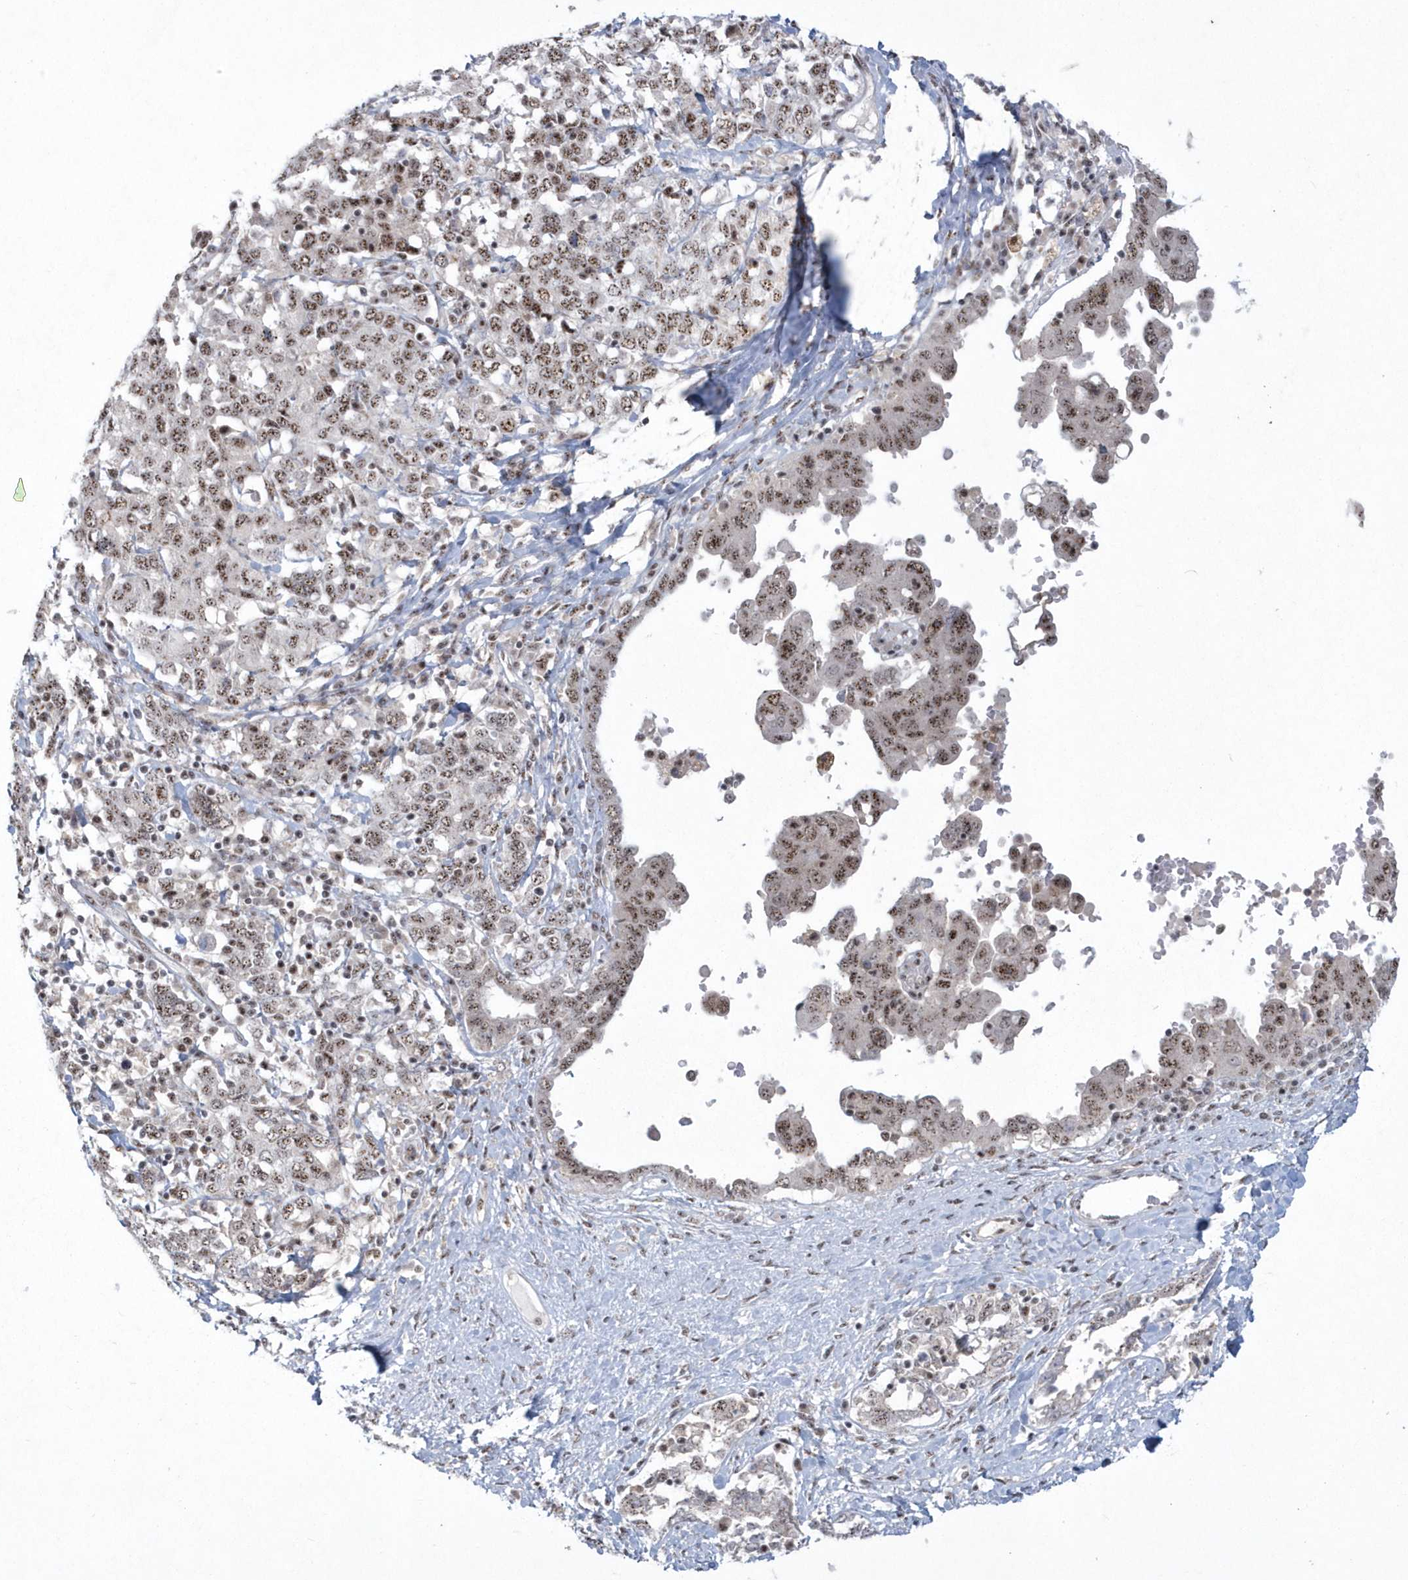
{"staining": {"intensity": "moderate", "quantity": ">75%", "location": "nuclear"}, "tissue": "ovarian cancer", "cell_type": "Tumor cells", "image_type": "cancer", "snomed": [{"axis": "morphology", "description": "Carcinoma, endometroid"}, {"axis": "topography", "description": "Ovary"}], "caption": "Immunohistochemical staining of ovarian cancer (endometroid carcinoma) demonstrates medium levels of moderate nuclear protein positivity in about >75% of tumor cells. The staining was performed using DAB to visualize the protein expression in brown, while the nuclei were stained in blue with hematoxylin (Magnification: 20x).", "gene": "KDM6B", "patient": {"sex": "female", "age": 62}}